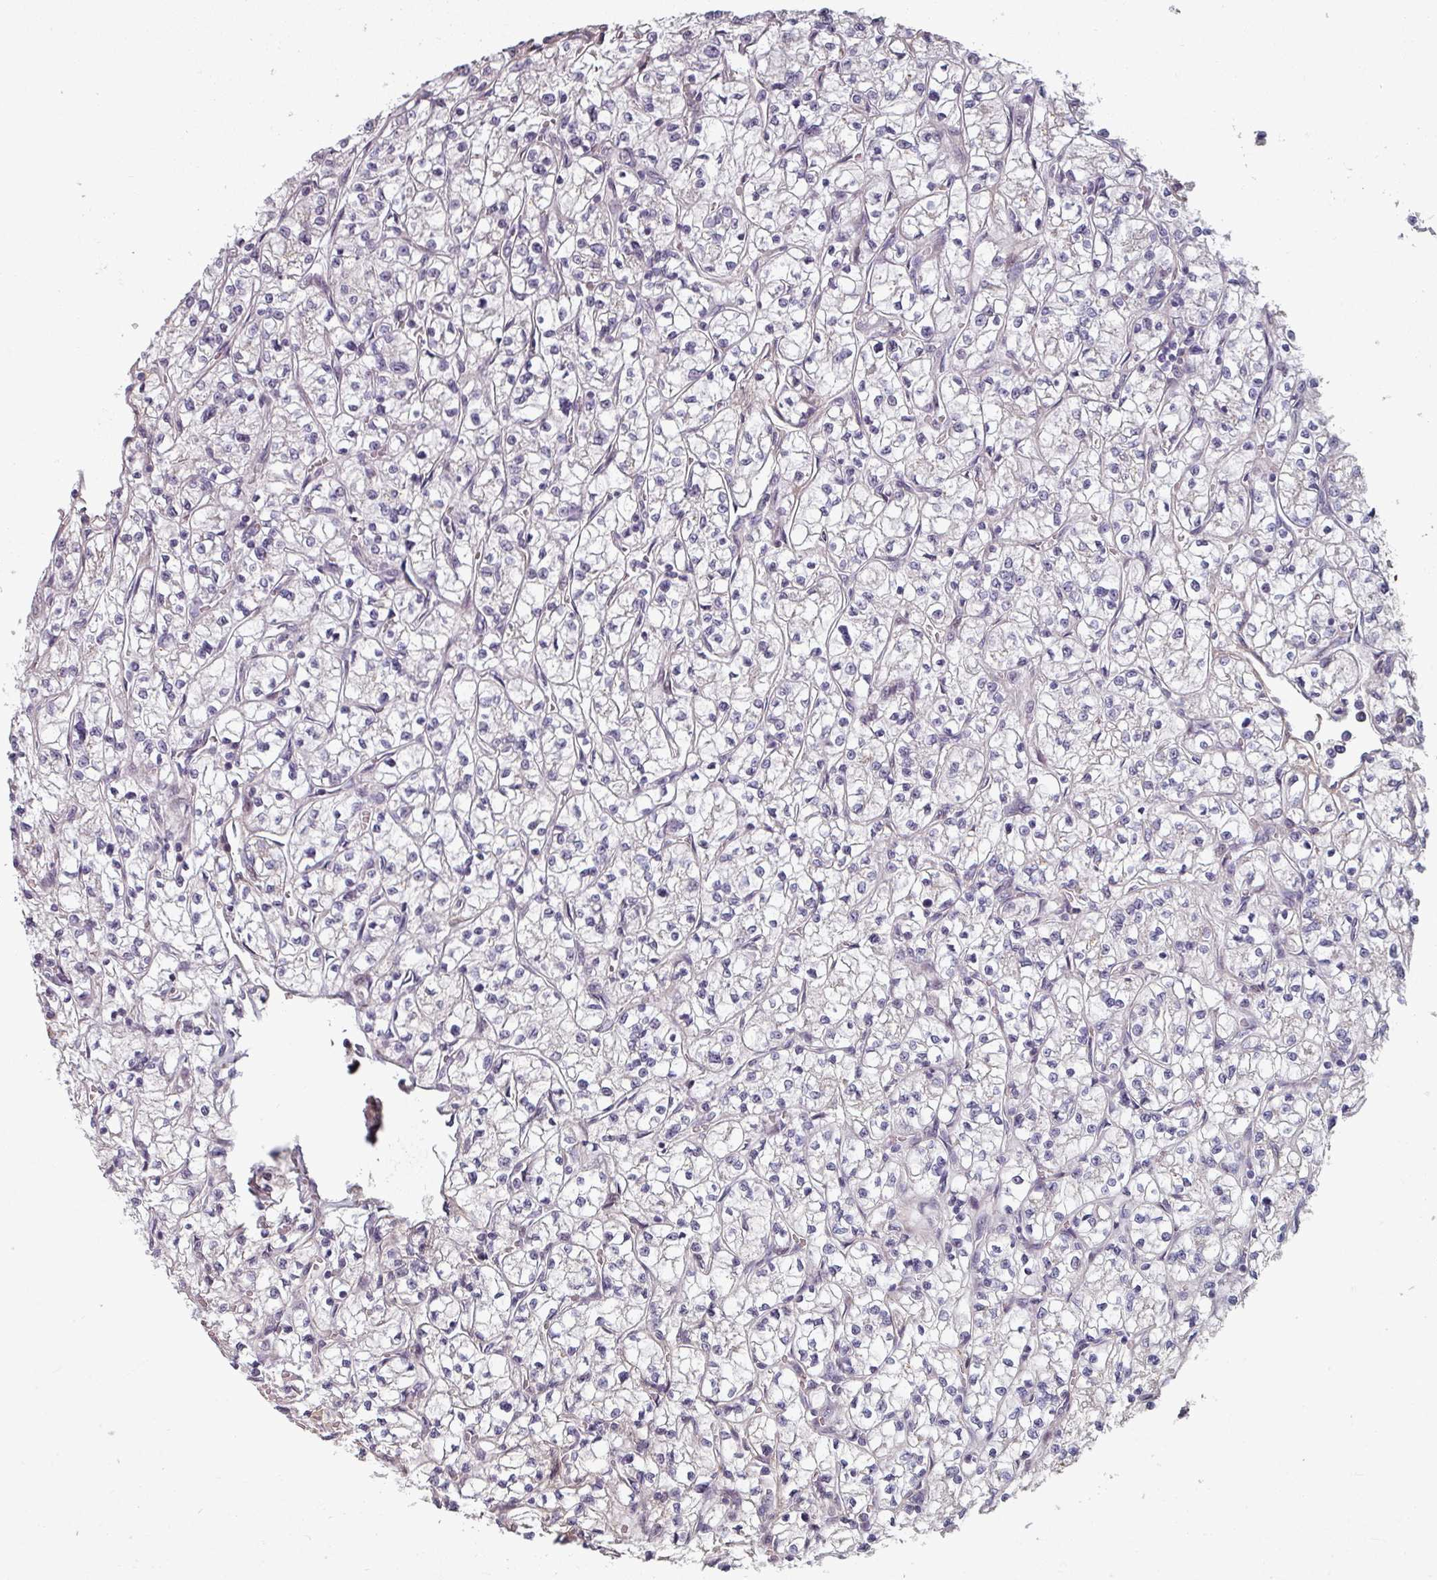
{"staining": {"intensity": "negative", "quantity": "none", "location": "none"}, "tissue": "renal cancer", "cell_type": "Tumor cells", "image_type": "cancer", "snomed": [{"axis": "morphology", "description": "Adenocarcinoma, NOS"}, {"axis": "topography", "description": "Kidney"}], "caption": "Immunohistochemistry (IHC) photomicrograph of renal cancer (adenocarcinoma) stained for a protein (brown), which exhibits no expression in tumor cells. (DAB (3,3'-diaminobenzidine) IHC with hematoxylin counter stain).", "gene": "CYB5RL", "patient": {"sex": "female", "age": 64}}